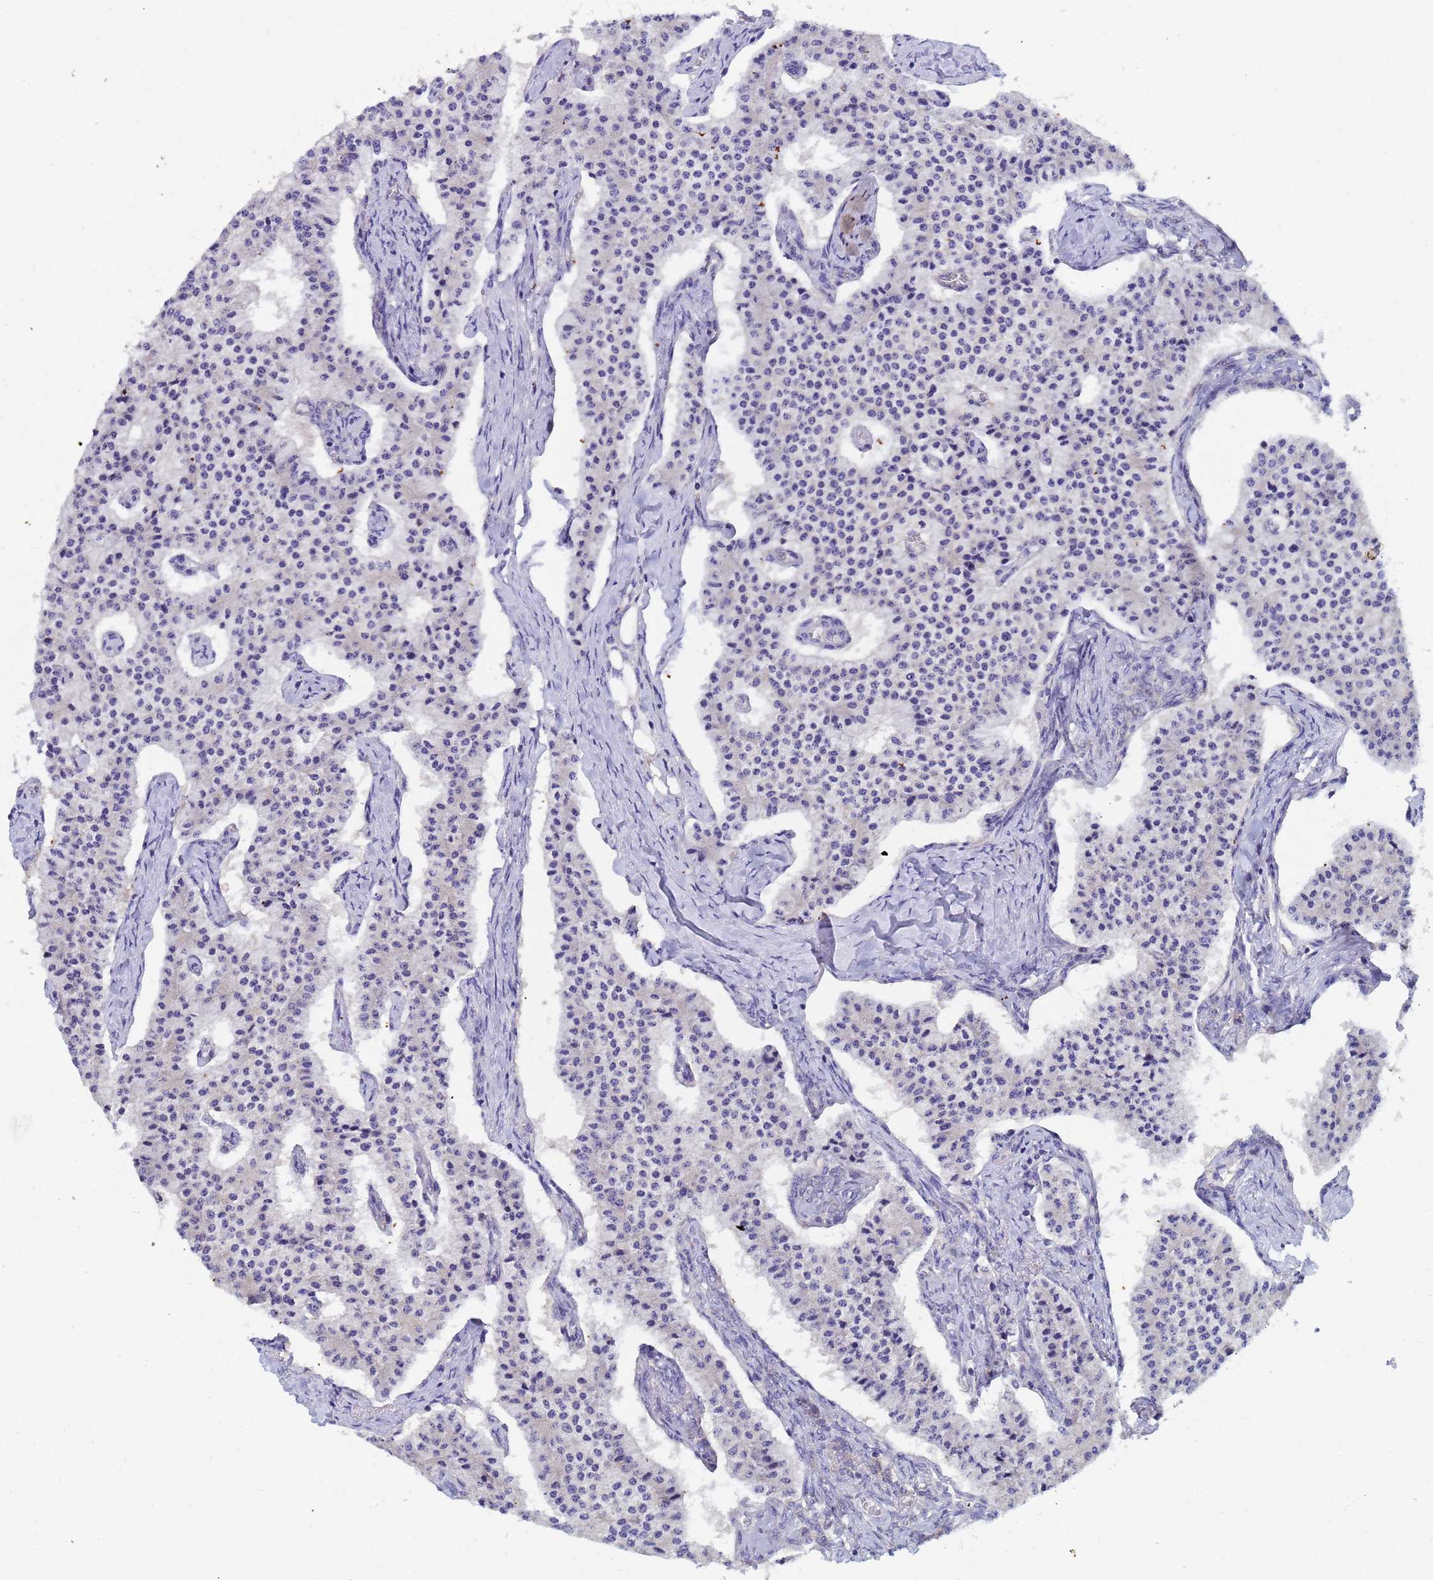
{"staining": {"intensity": "negative", "quantity": "none", "location": "none"}, "tissue": "carcinoid", "cell_type": "Tumor cells", "image_type": "cancer", "snomed": [{"axis": "morphology", "description": "Carcinoid, malignant, NOS"}, {"axis": "topography", "description": "Colon"}], "caption": "Immunohistochemical staining of malignant carcinoid demonstrates no significant positivity in tumor cells.", "gene": "UBE2O", "patient": {"sex": "female", "age": 52}}